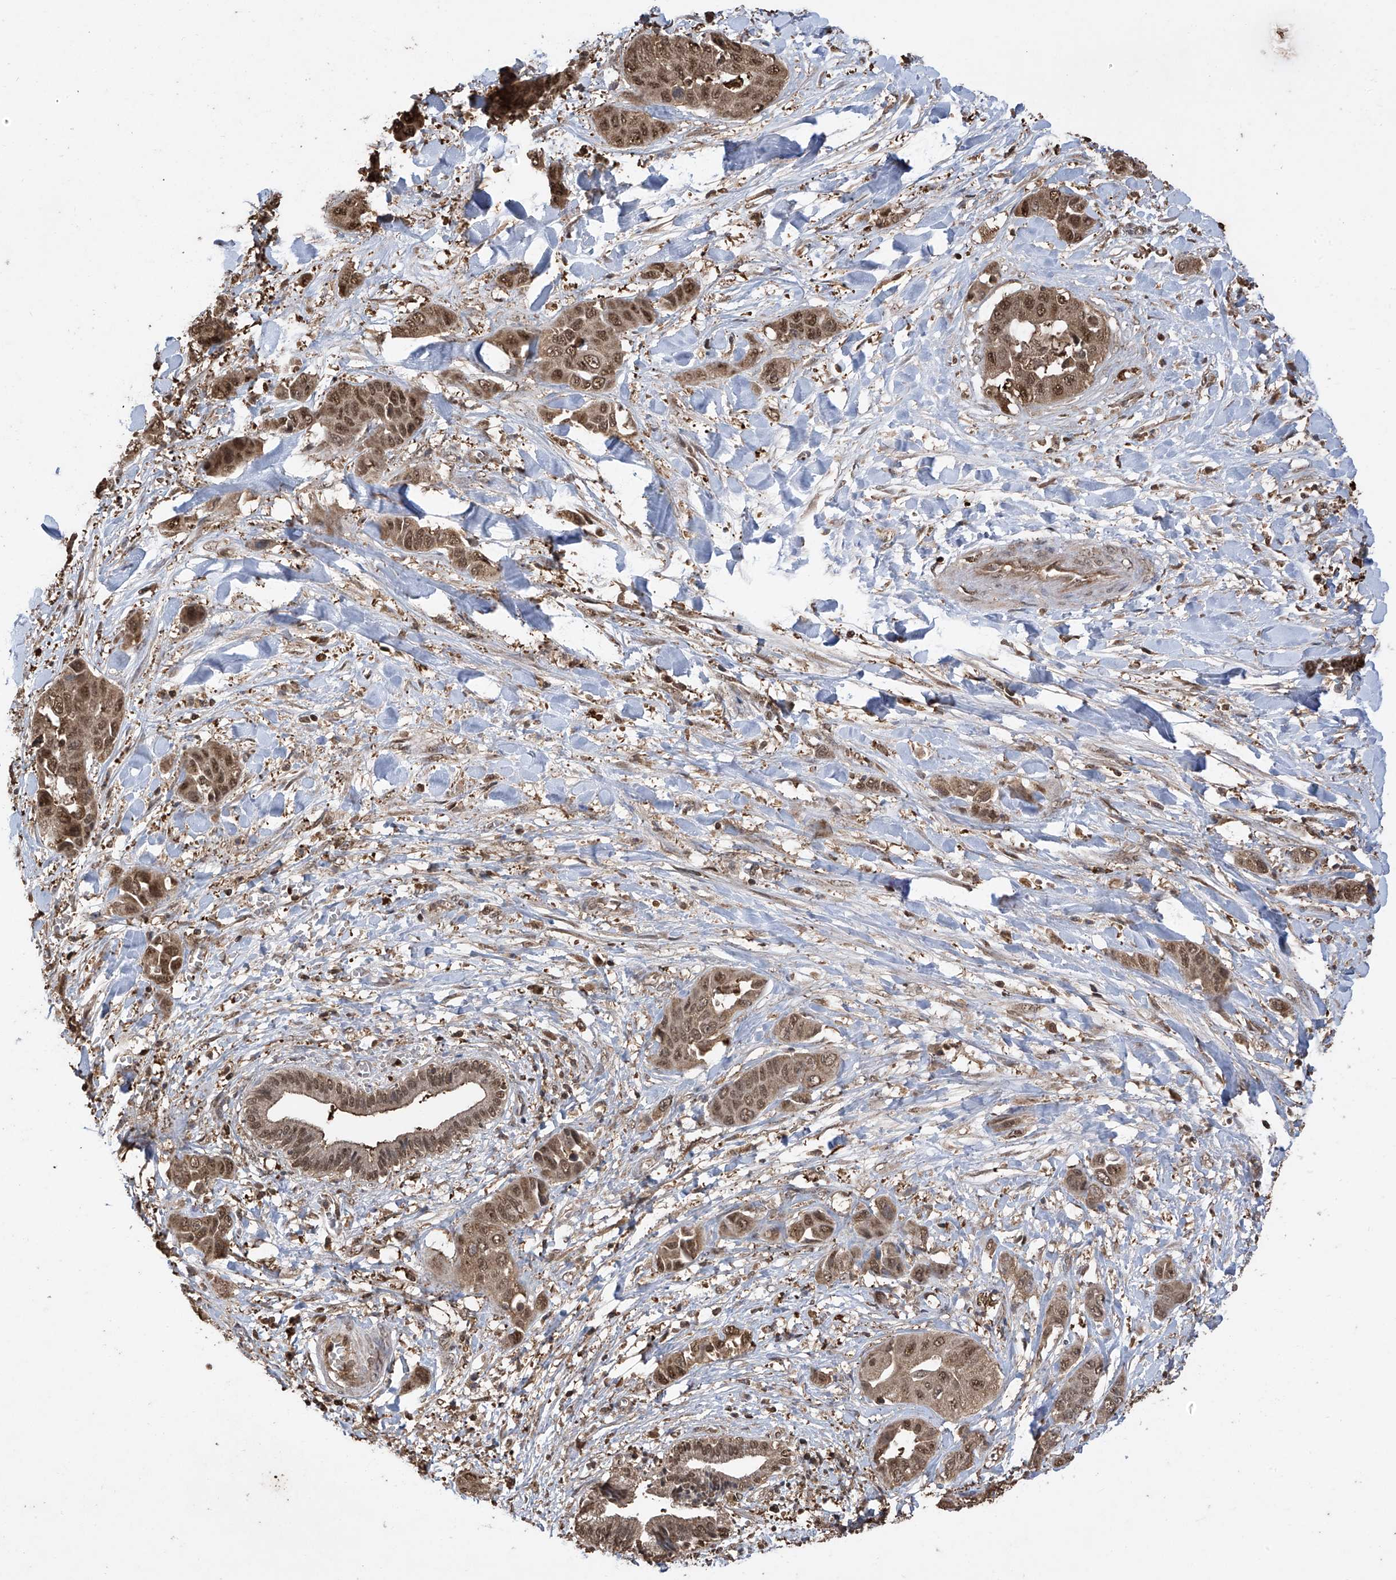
{"staining": {"intensity": "moderate", "quantity": ">75%", "location": "nuclear"}, "tissue": "liver cancer", "cell_type": "Tumor cells", "image_type": "cancer", "snomed": [{"axis": "morphology", "description": "Cholangiocarcinoma"}, {"axis": "topography", "description": "Liver"}], "caption": "Immunohistochemical staining of liver cancer displays medium levels of moderate nuclear protein expression in about >75% of tumor cells. The staining was performed using DAB (3,3'-diaminobenzidine) to visualize the protein expression in brown, while the nuclei were stained in blue with hematoxylin (Magnification: 20x).", "gene": "PNPT1", "patient": {"sex": "female", "age": 52}}